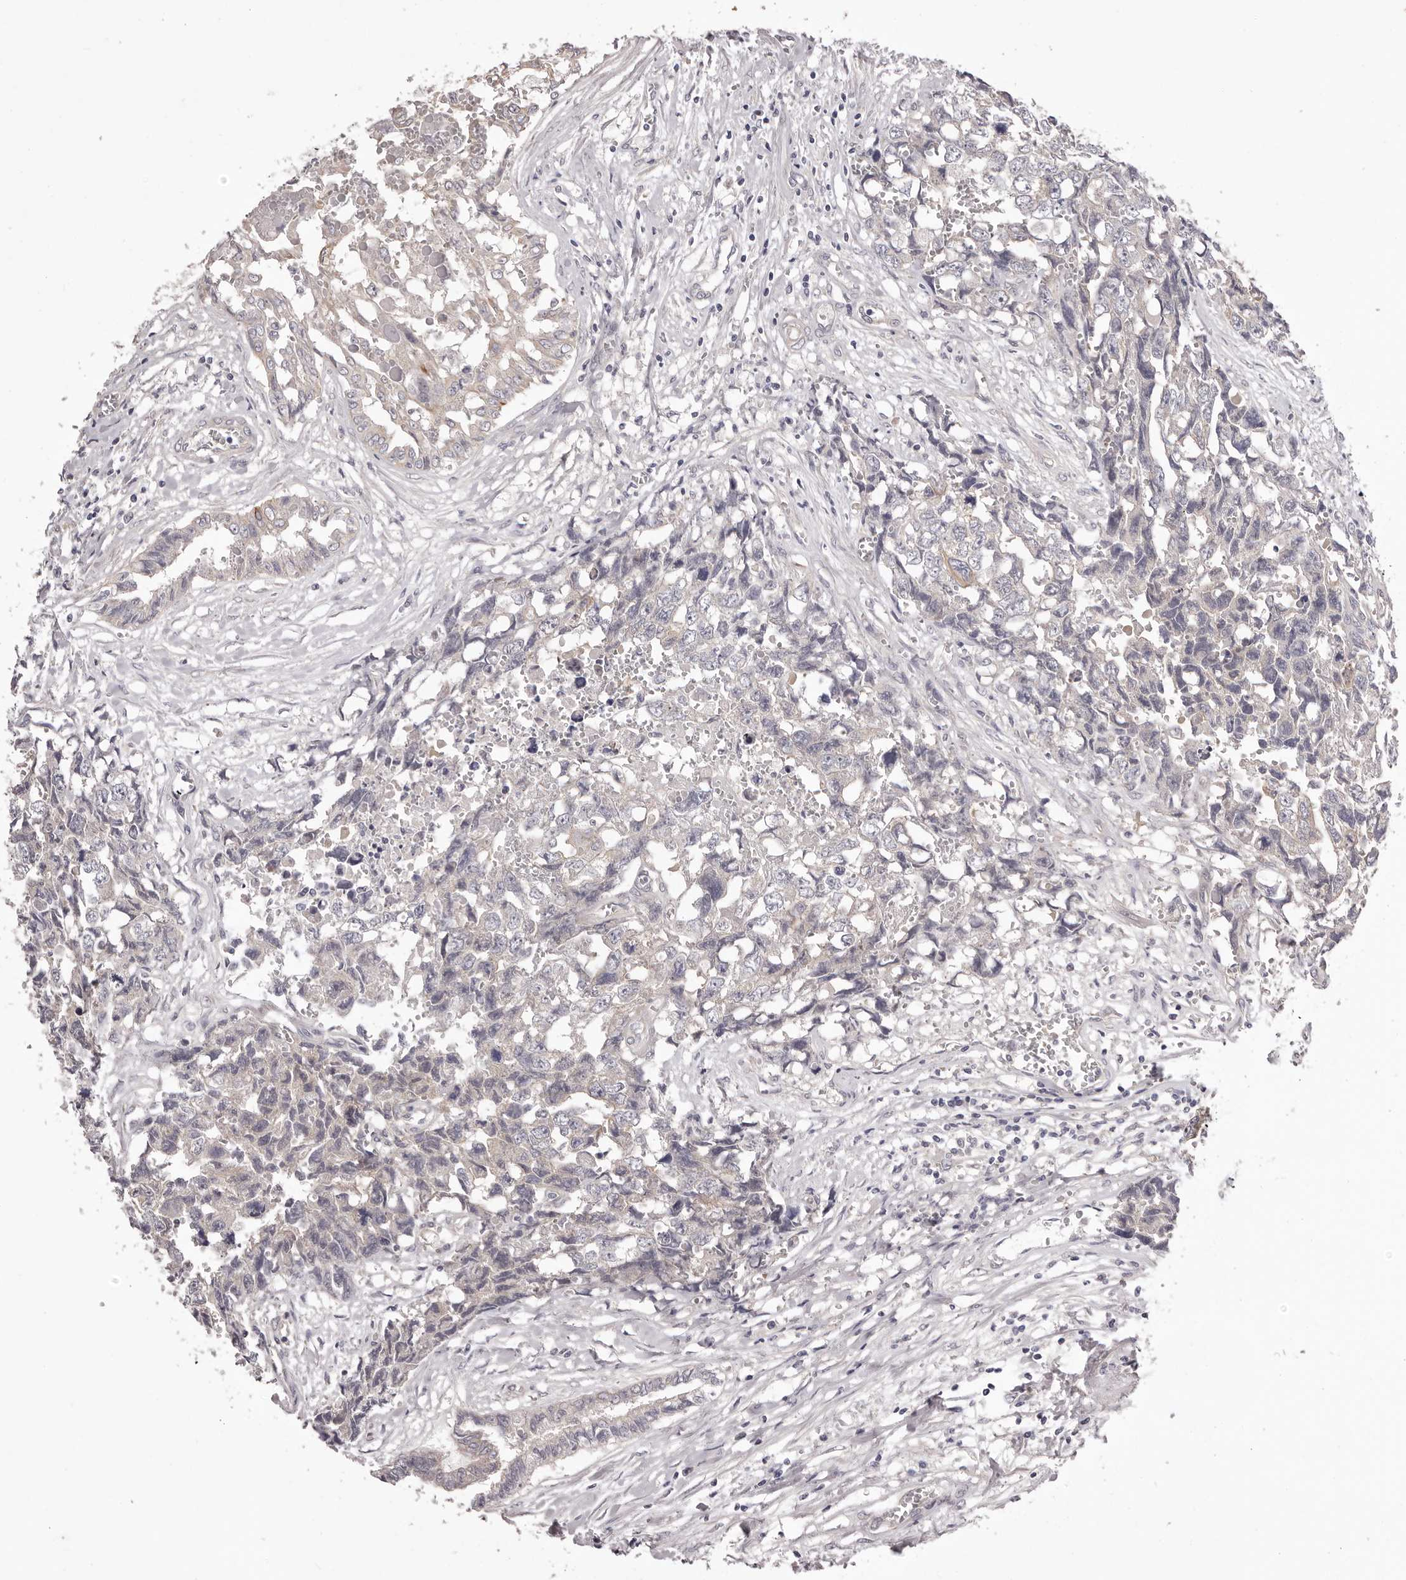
{"staining": {"intensity": "negative", "quantity": "none", "location": "none"}, "tissue": "testis cancer", "cell_type": "Tumor cells", "image_type": "cancer", "snomed": [{"axis": "morphology", "description": "Carcinoma, Embryonal, NOS"}, {"axis": "topography", "description": "Testis"}], "caption": "Micrograph shows no significant protein positivity in tumor cells of embryonal carcinoma (testis).", "gene": "PNRC1", "patient": {"sex": "male", "age": 31}}